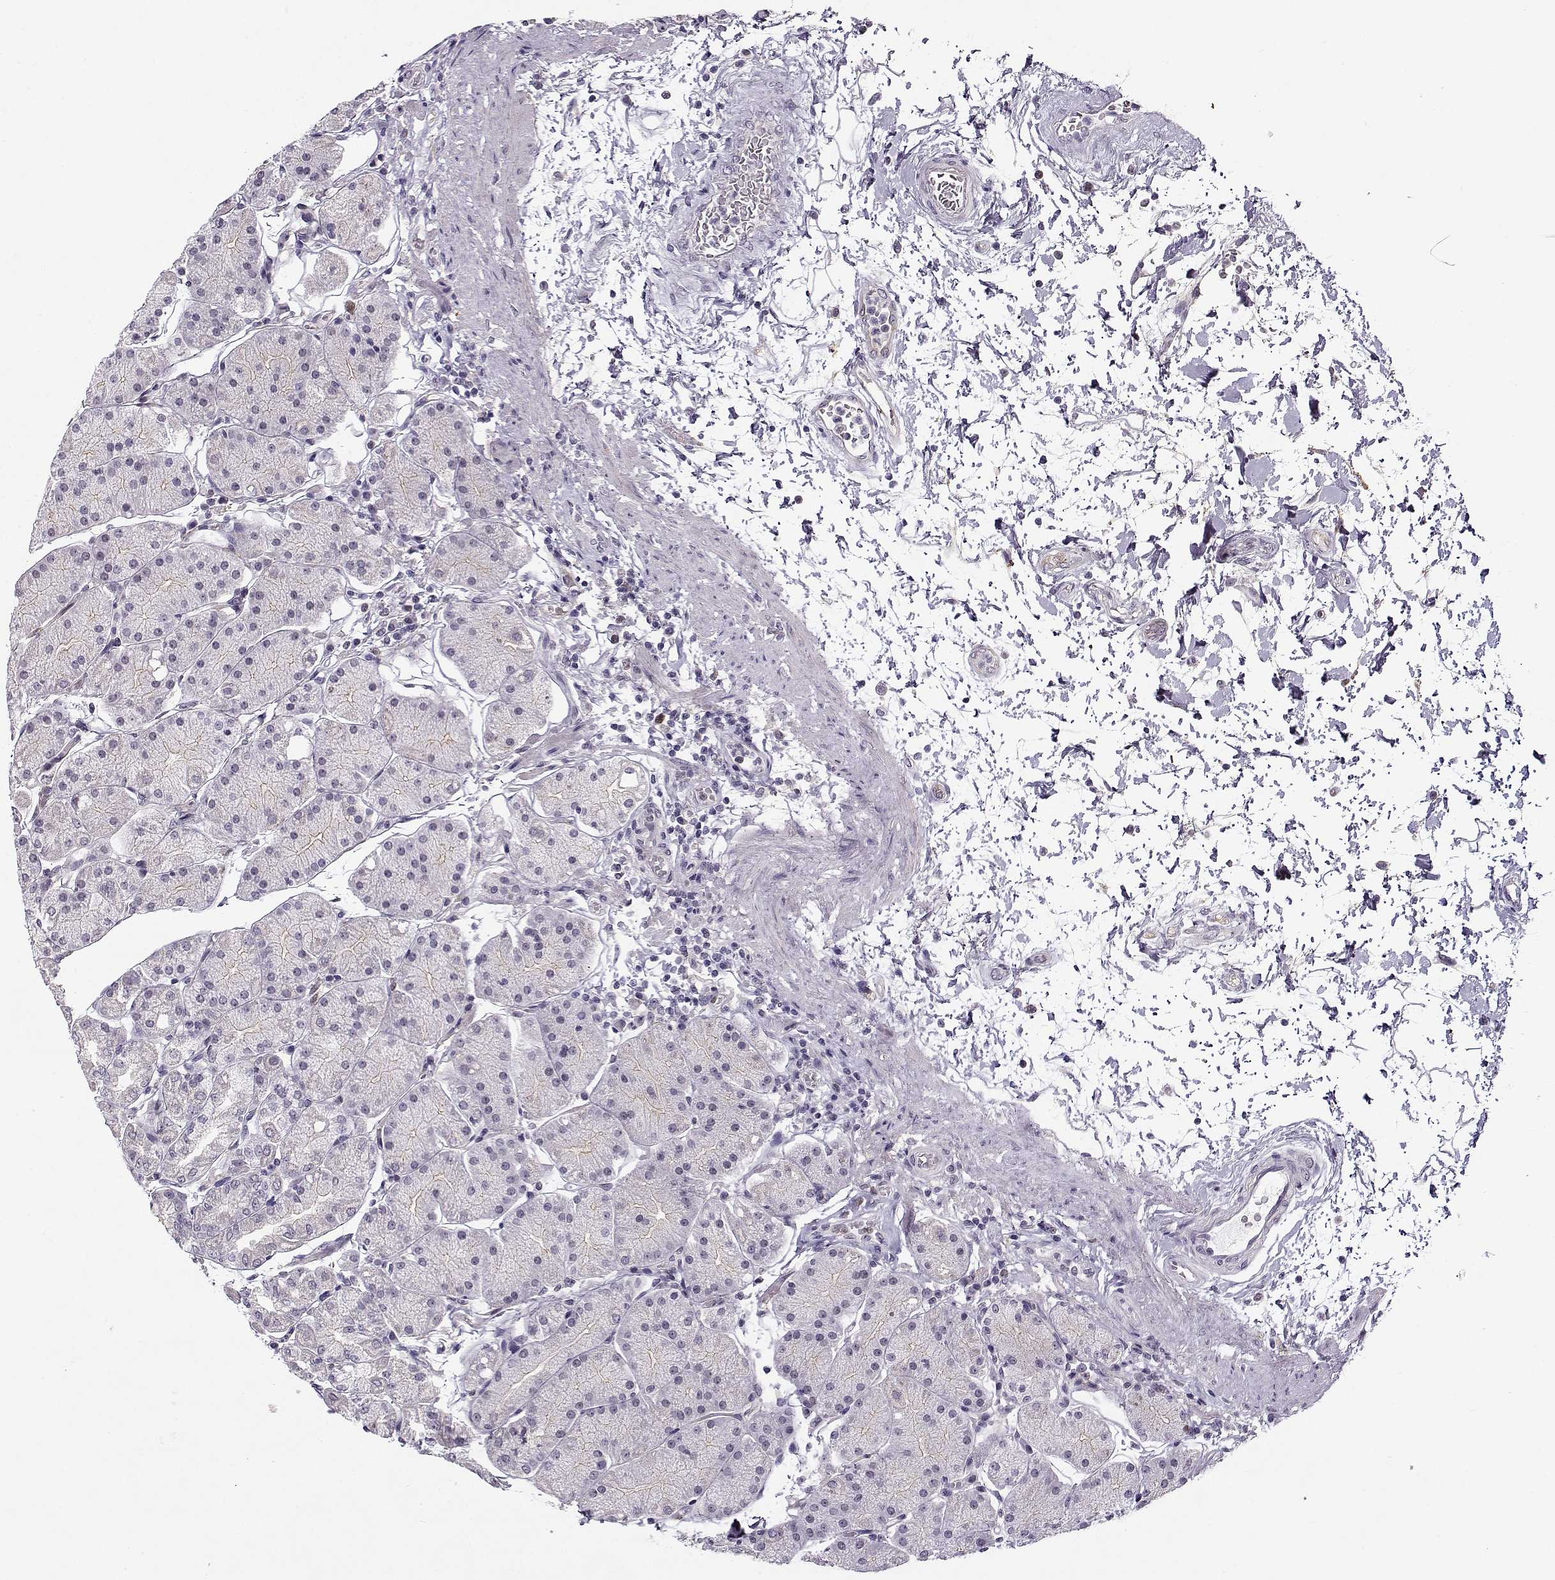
{"staining": {"intensity": "moderate", "quantity": "<25%", "location": "nuclear"}, "tissue": "stomach", "cell_type": "Glandular cells", "image_type": "normal", "snomed": [{"axis": "morphology", "description": "Normal tissue, NOS"}, {"axis": "topography", "description": "Stomach"}], "caption": "Immunohistochemical staining of benign stomach exhibits low levels of moderate nuclear staining in about <25% of glandular cells.", "gene": "BACH1", "patient": {"sex": "male", "age": 54}}